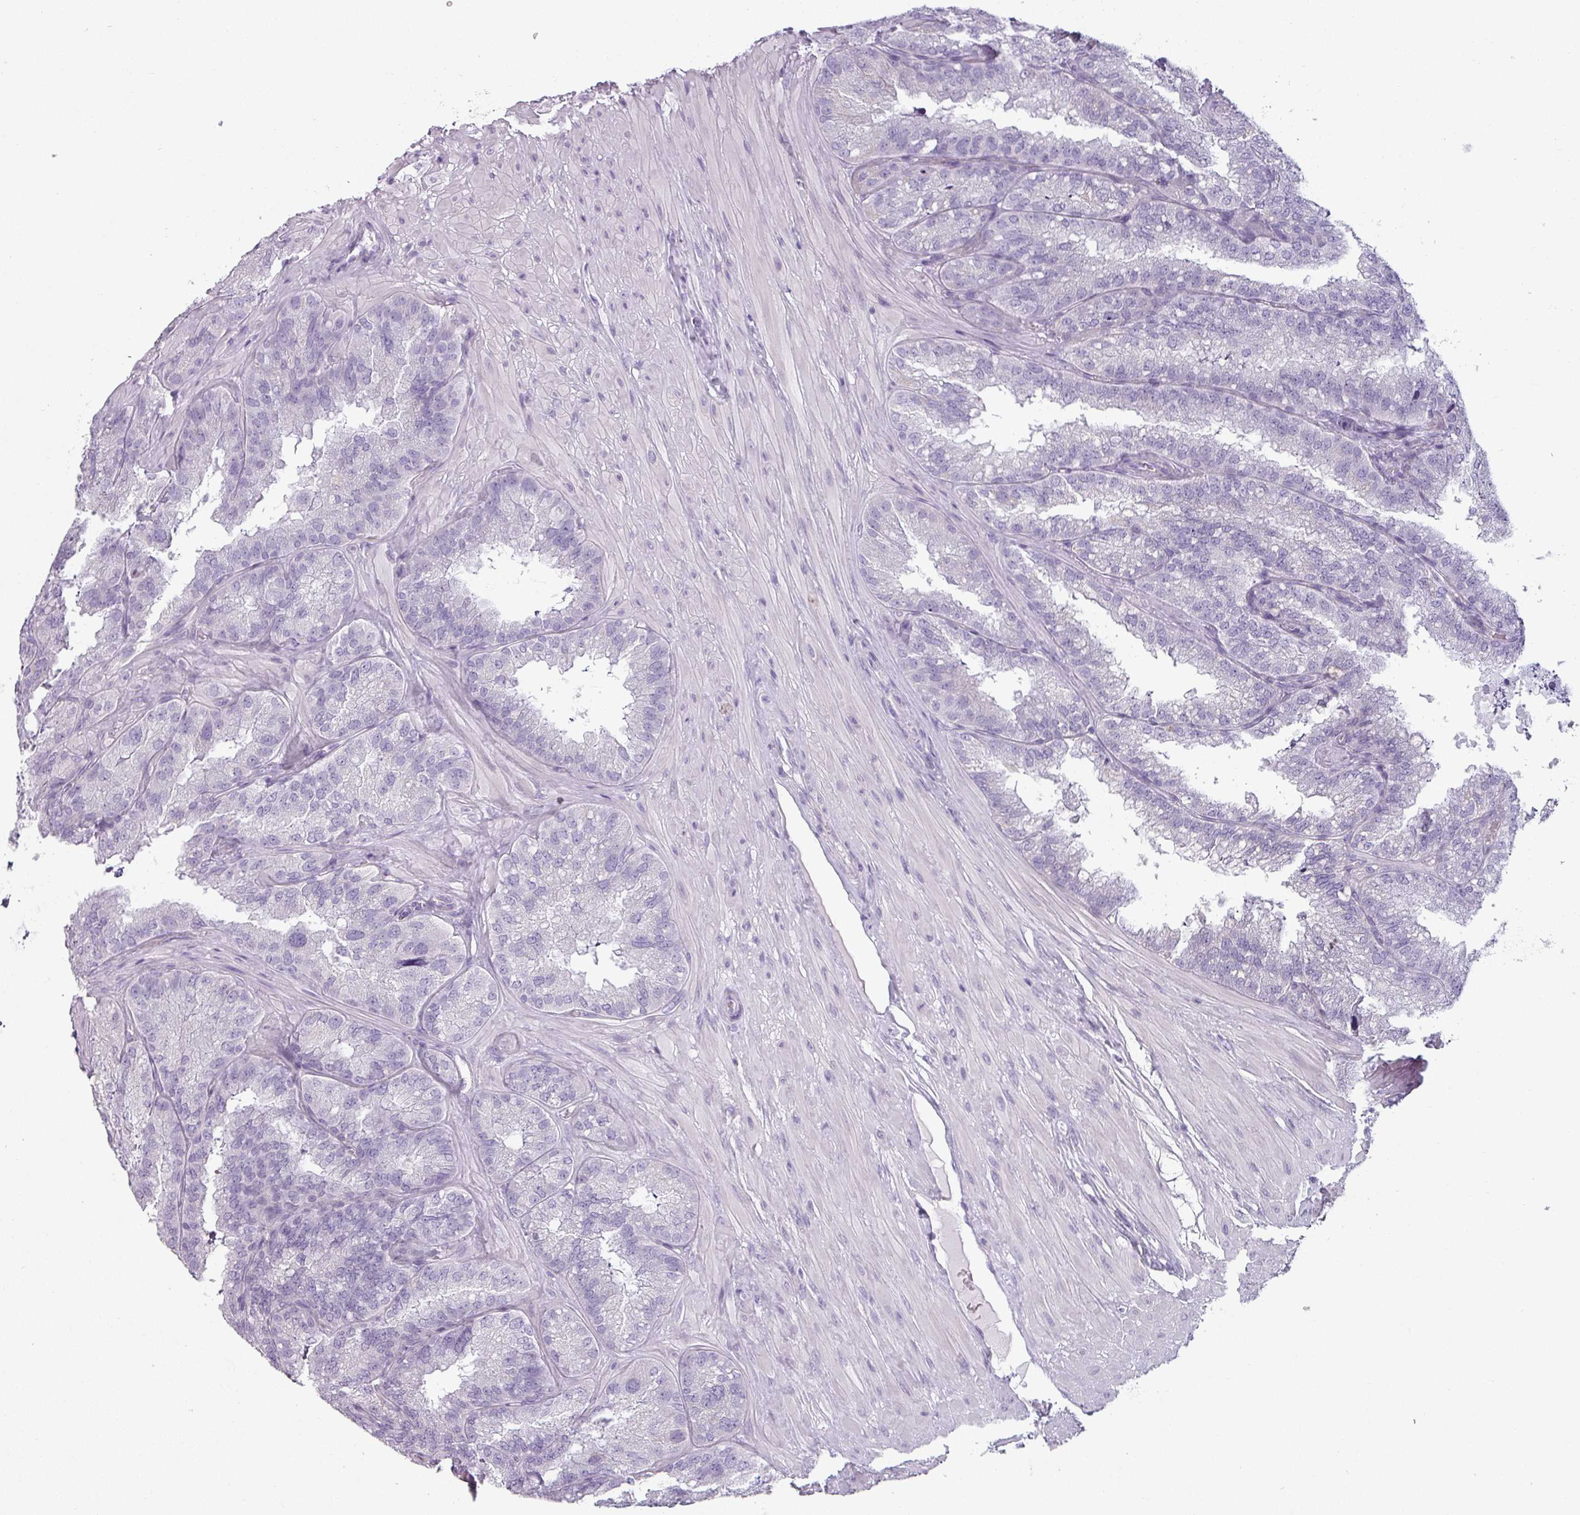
{"staining": {"intensity": "negative", "quantity": "none", "location": "none"}, "tissue": "seminal vesicle", "cell_type": "Glandular cells", "image_type": "normal", "snomed": [{"axis": "morphology", "description": "Normal tissue, NOS"}, {"axis": "topography", "description": "Seminal veicle"}], "caption": "IHC histopathology image of normal seminal vesicle stained for a protein (brown), which displays no staining in glandular cells. (DAB (3,3'-diaminobenzidine) immunohistochemistry, high magnification).", "gene": "SFTPA1", "patient": {"sex": "male", "age": 58}}